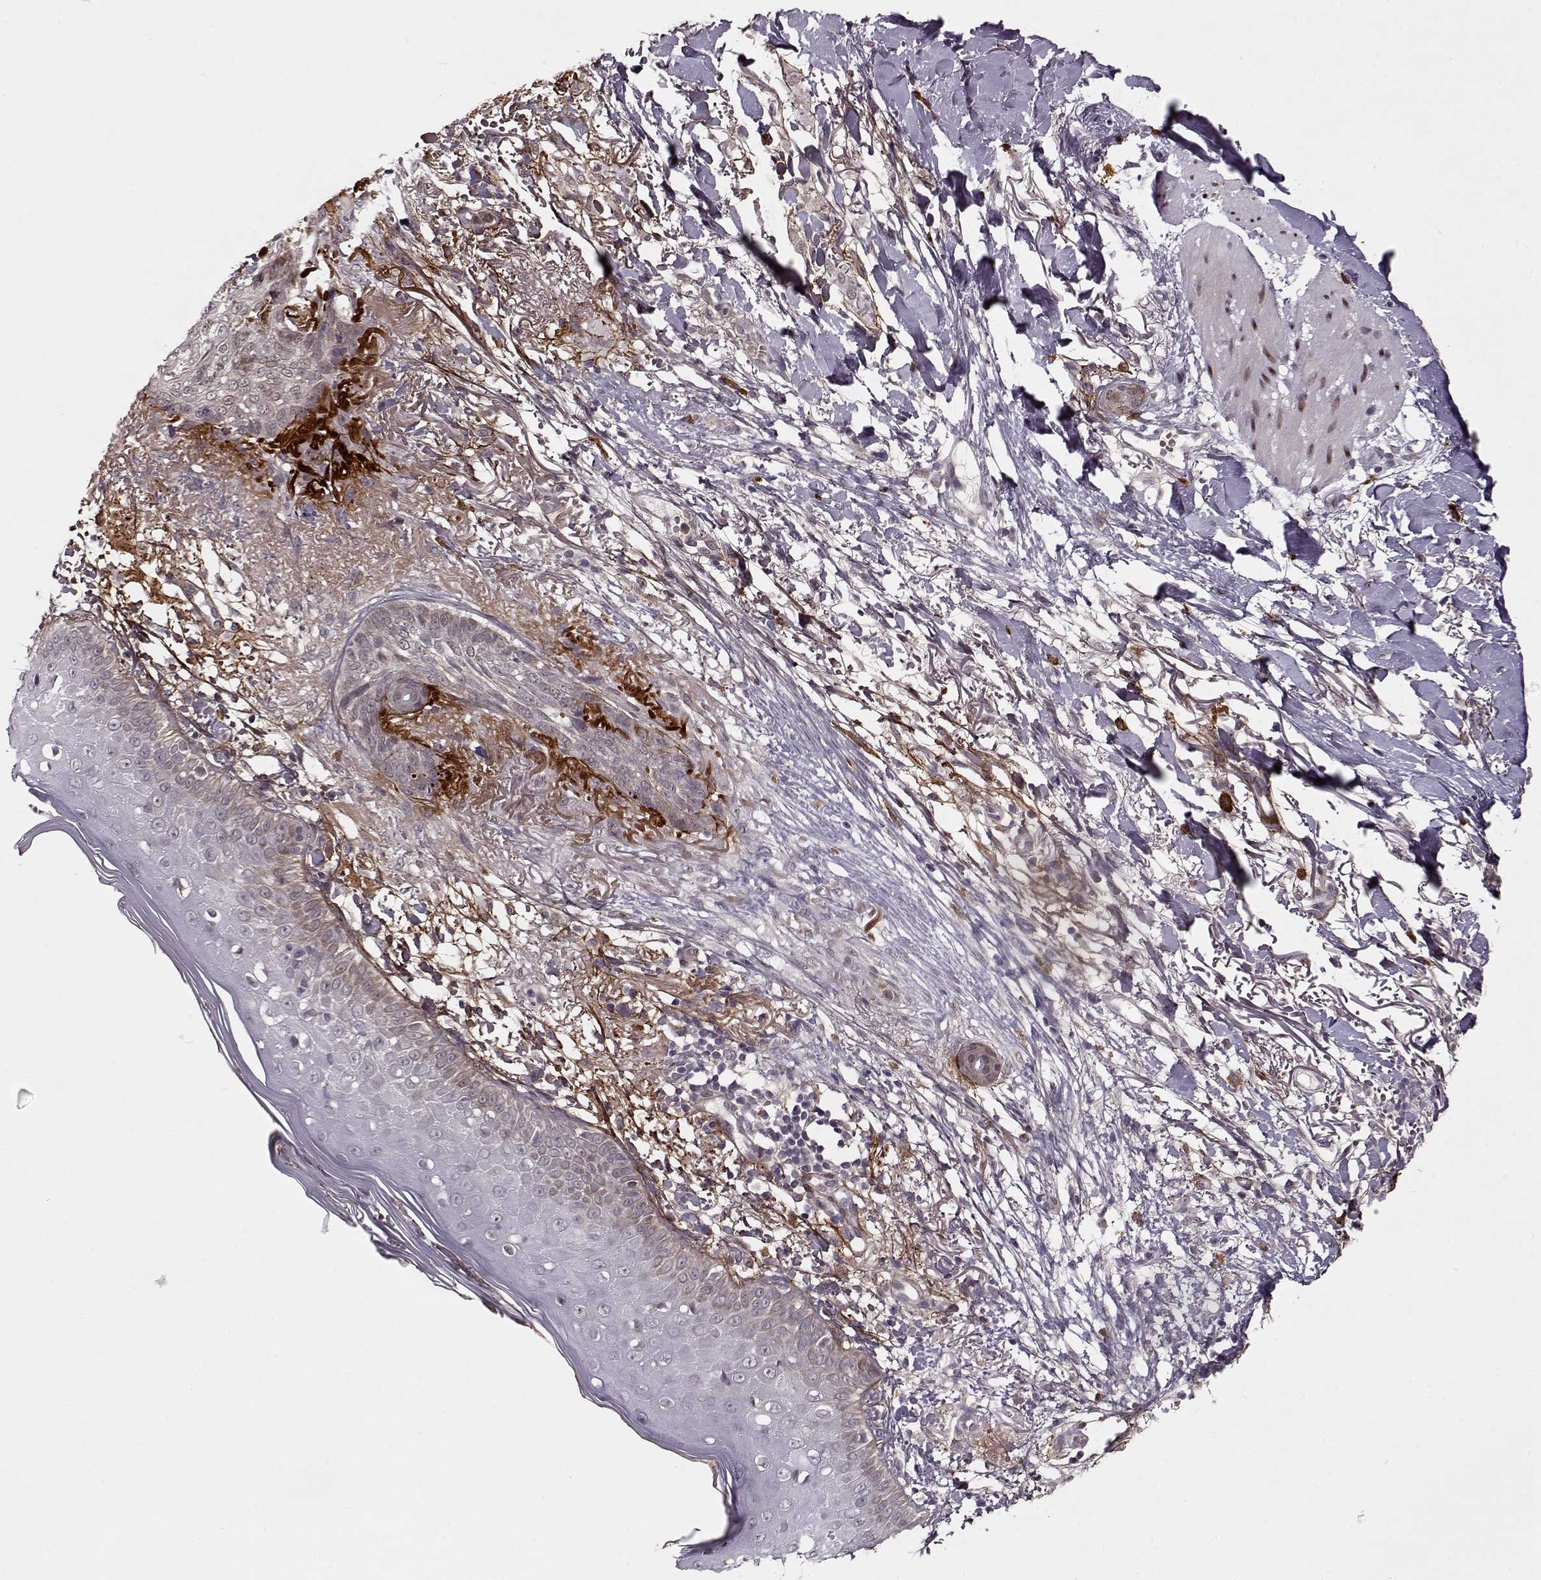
{"staining": {"intensity": "negative", "quantity": "none", "location": "none"}, "tissue": "skin cancer", "cell_type": "Tumor cells", "image_type": "cancer", "snomed": [{"axis": "morphology", "description": "Normal tissue, NOS"}, {"axis": "morphology", "description": "Basal cell carcinoma"}, {"axis": "topography", "description": "Skin"}], "caption": "Skin basal cell carcinoma was stained to show a protein in brown. There is no significant expression in tumor cells.", "gene": "DENND4B", "patient": {"sex": "male", "age": 84}}